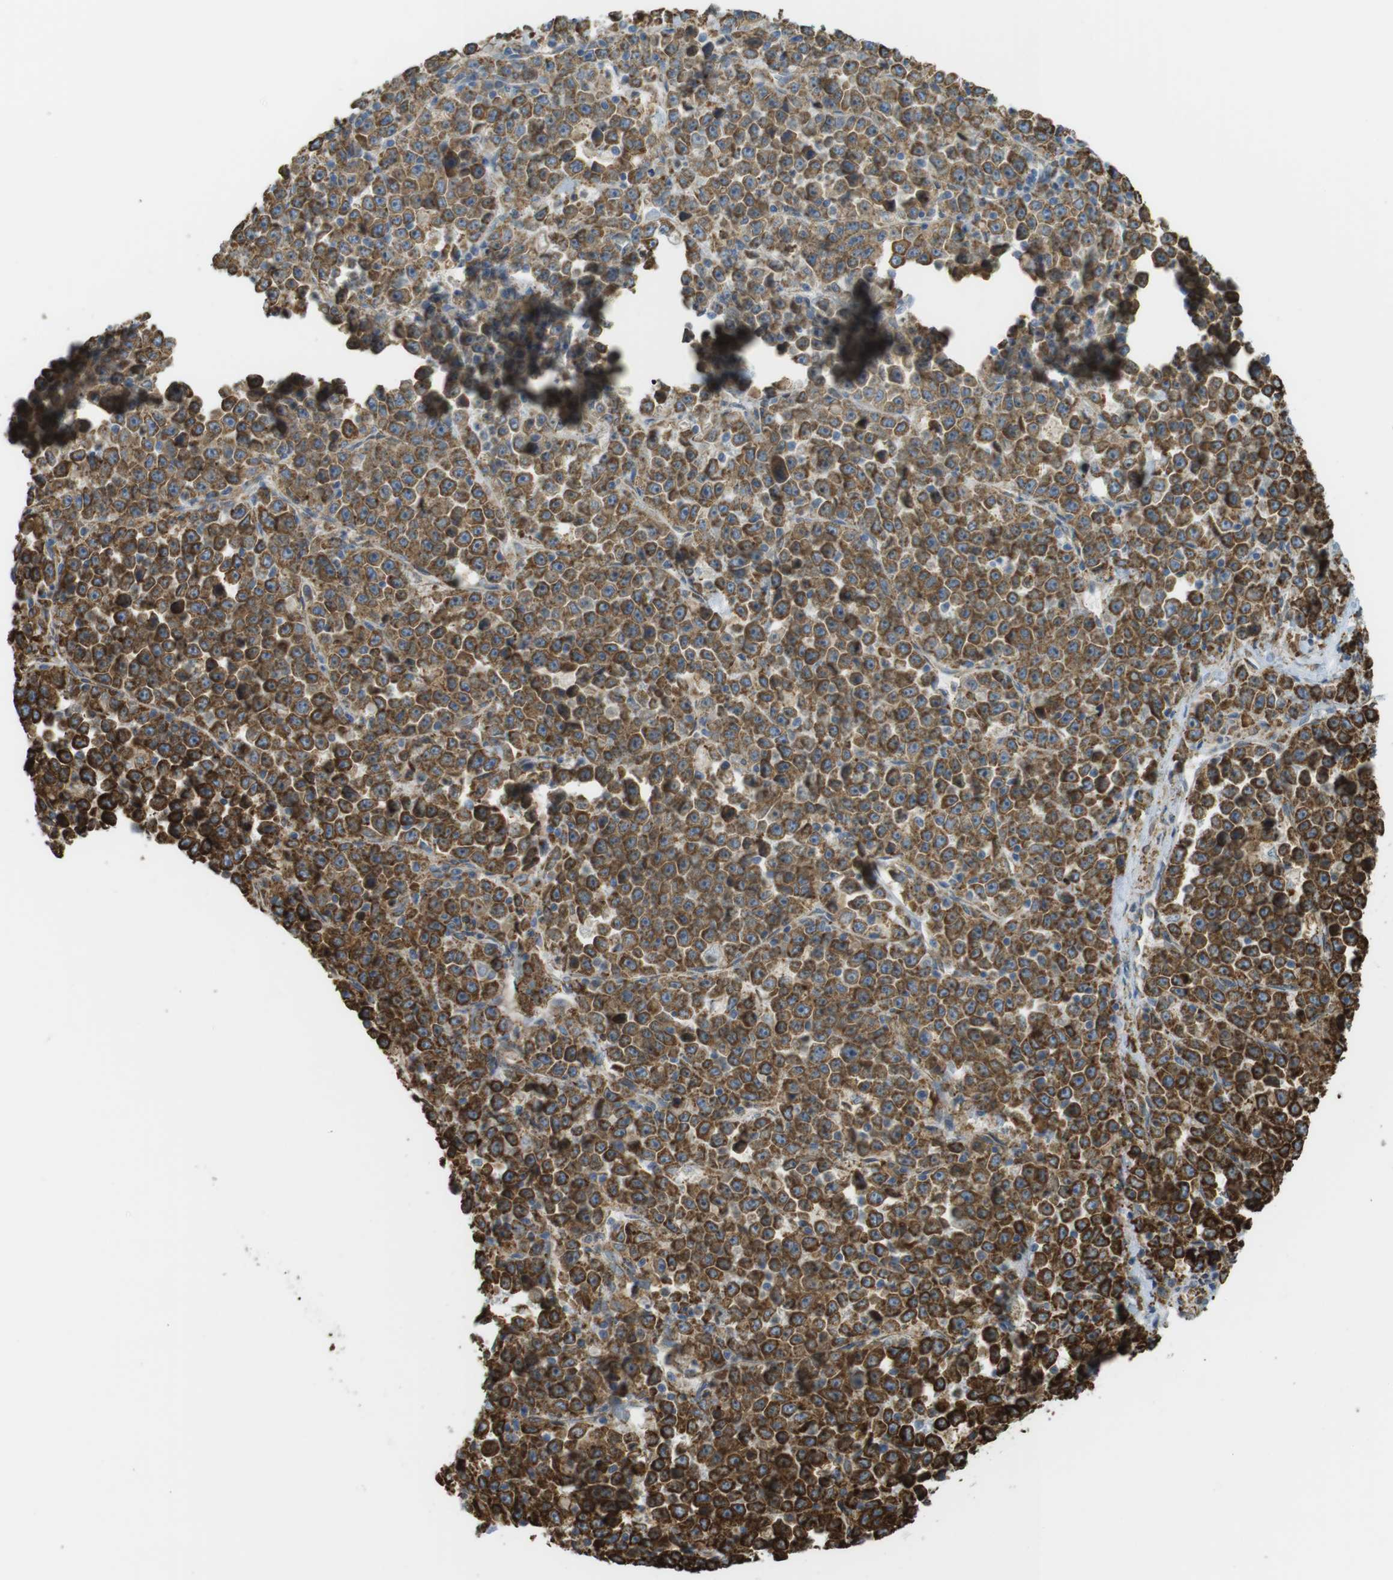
{"staining": {"intensity": "strong", "quantity": ">75%", "location": "cytoplasmic/membranous"}, "tissue": "stomach cancer", "cell_type": "Tumor cells", "image_type": "cancer", "snomed": [{"axis": "morphology", "description": "Normal tissue, NOS"}, {"axis": "morphology", "description": "Adenocarcinoma, NOS"}, {"axis": "topography", "description": "Stomach, upper"}, {"axis": "topography", "description": "Stomach"}], "caption": "Protein expression analysis of stomach cancer reveals strong cytoplasmic/membranous expression in about >75% of tumor cells.", "gene": "MBOAT2", "patient": {"sex": "male", "age": 59}}